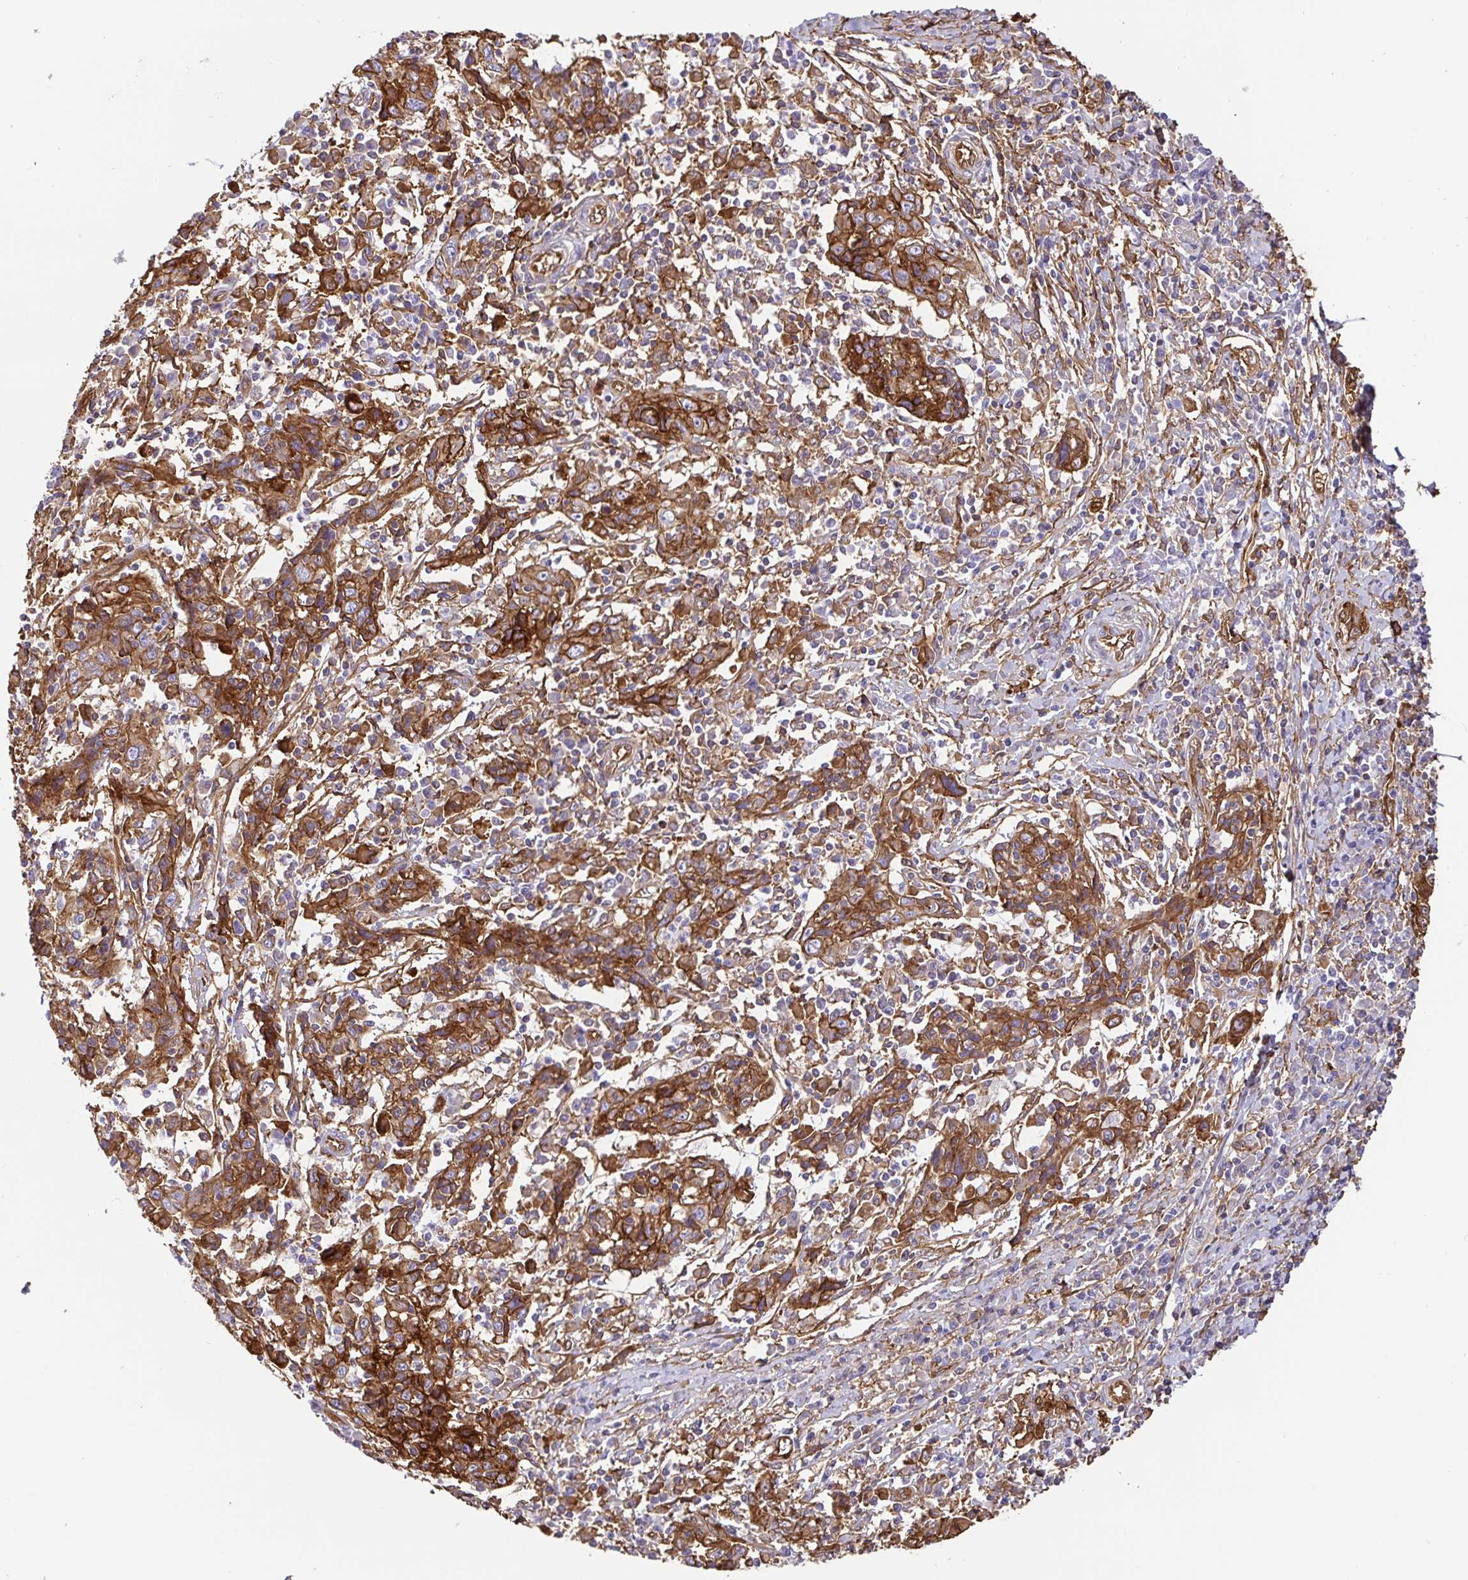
{"staining": {"intensity": "strong", "quantity": ">75%", "location": "cytoplasmic/membranous"}, "tissue": "cervical cancer", "cell_type": "Tumor cells", "image_type": "cancer", "snomed": [{"axis": "morphology", "description": "Squamous cell carcinoma, NOS"}, {"axis": "topography", "description": "Cervix"}], "caption": "Tumor cells exhibit high levels of strong cytoplasmic/membranous staining in about >75% of cells in cervical cancer (squamous cell carcinoma).", "gene": "ANXA2", "patient": {"sex": "female", "age": 46}}